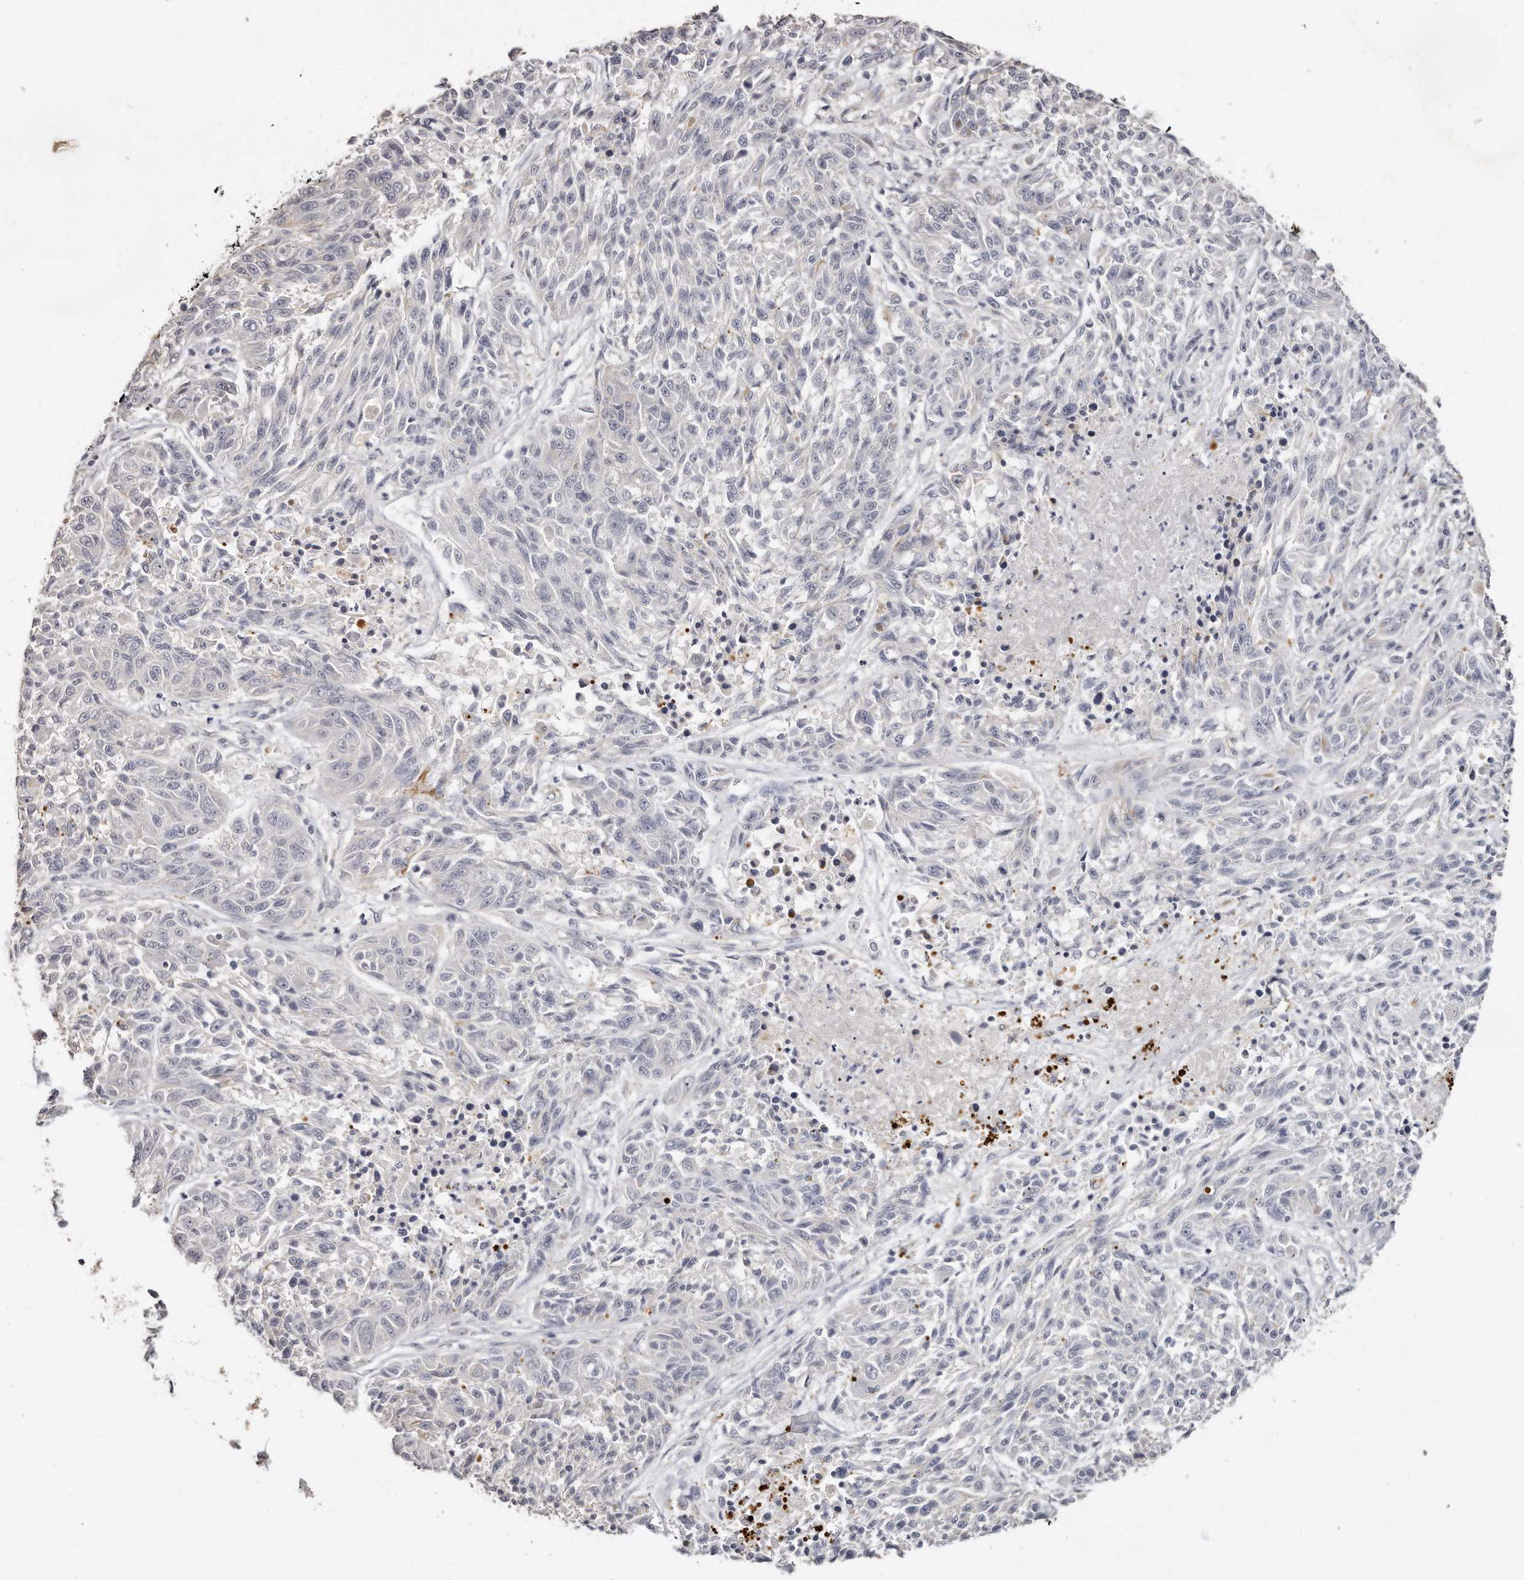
{"staining": {"intensity": "negative", "quantity": "none", "location": "none"}, "tissue": "melanoma", "cell_type": "Tumor cells", "image_type": "cancer", "snomed": [{"axis": "morphology", "description": "Malignant melanoma, NOS"}, {"axis": "topography", "description": "Skin"}], "caption": "A high-resolution image shows immunohistochemistry staining of malignant melanoma, which shows no significant expression in tumor cells.", "gene": "ZYG11A", "patient": {"sex": "male", "age": 53}}